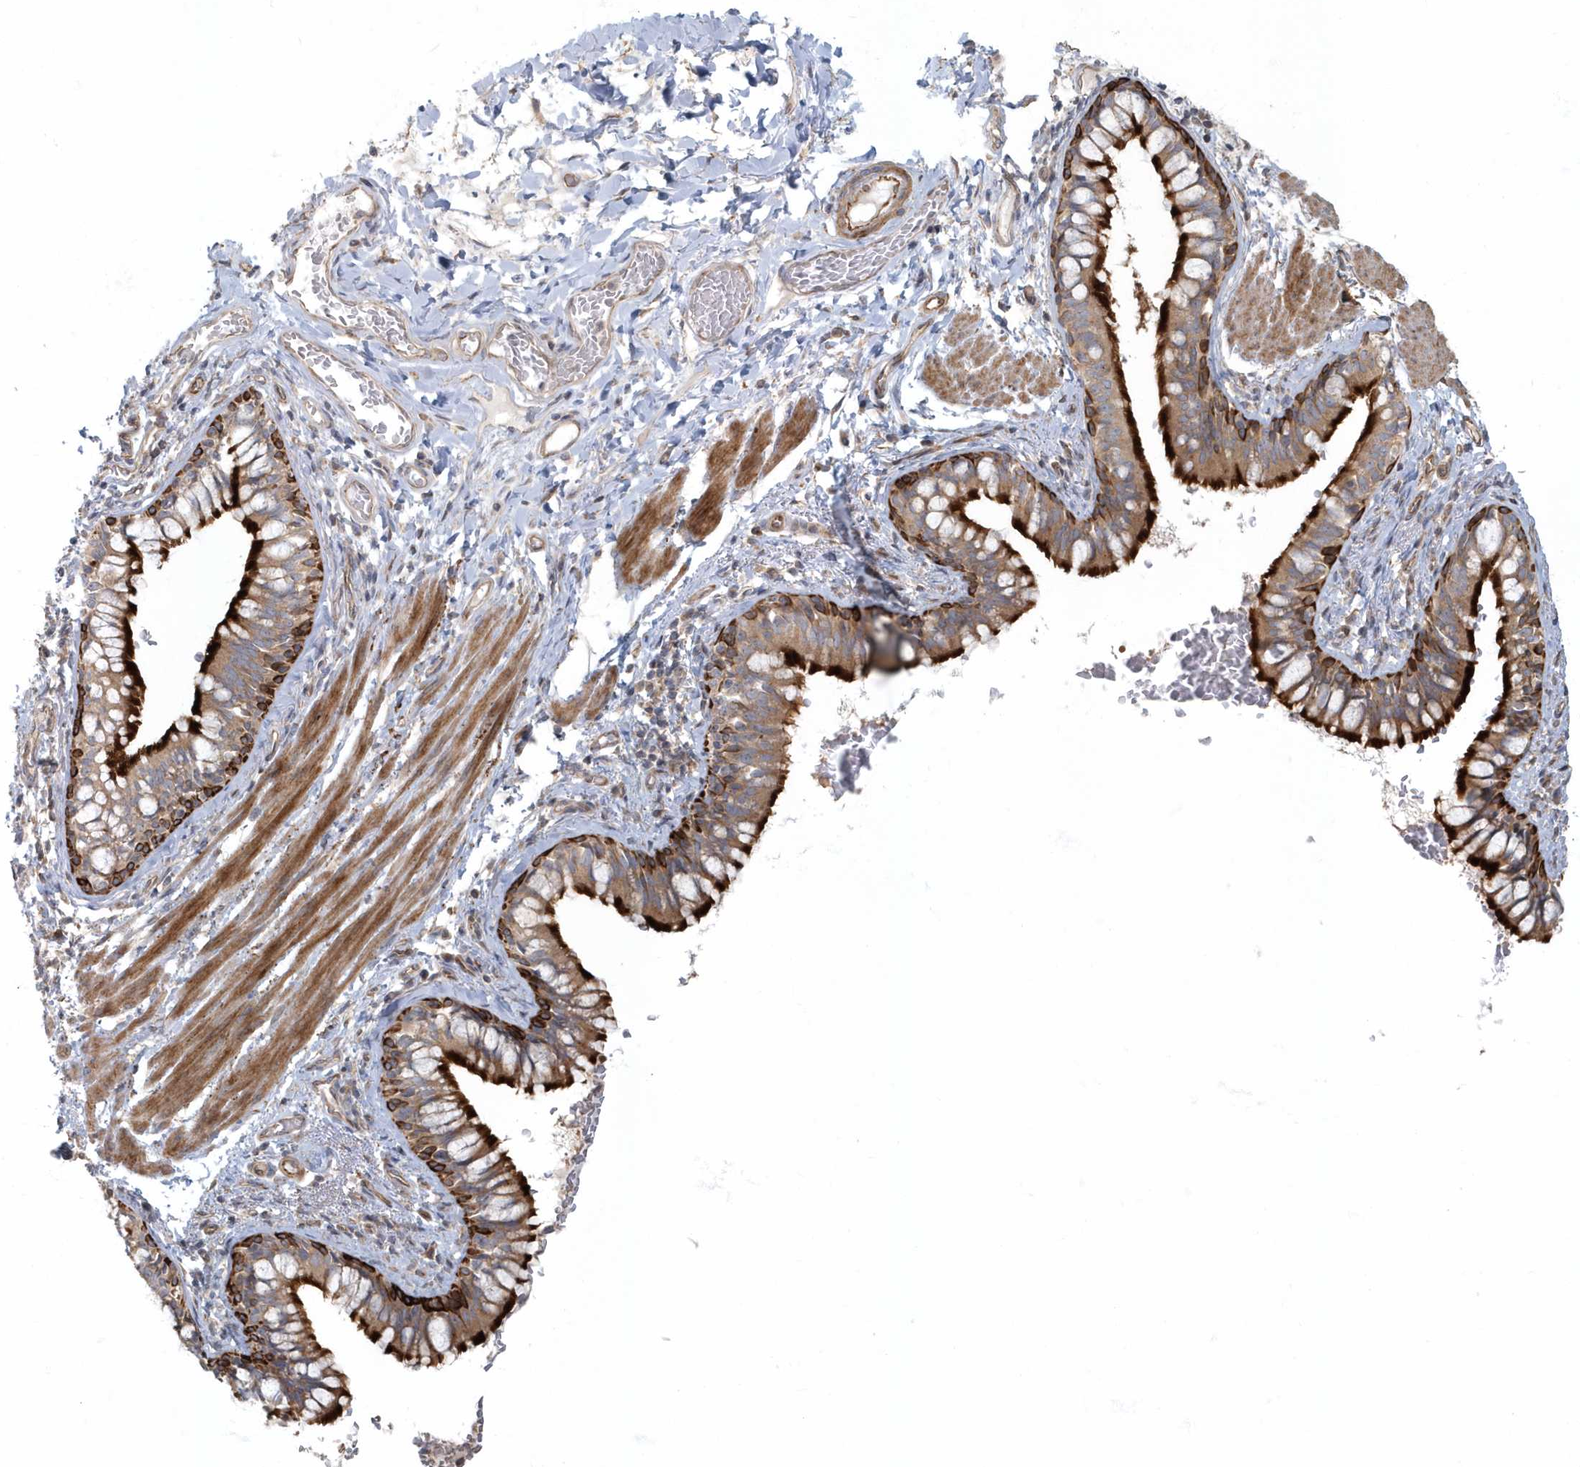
{"staining": {"intensity": "strong", "quantity": ">75%", "location": "cytoplasmic/membranous"}, "tissue": "bronchus", "cell_type": "Respiratory epithelial cells", "image_type": "normal", "snomed": [{"axis": "morphology", "description": "Normal tissue, NOS"}, {"axis": "topography", "description": "Cartilage tissue"}, {"axis": "topography", "description": "Bronchus"}], "caption": "High-power microscopy captured an immunohistochemistry (IHC) micrograph of normal bronchus, revealing strong cytoplasmic/membranous staining in about >75% of respiratory epithelial cells. (DAB (3,3'-diaminobenzidine) IHC with brightfield microscopy, high magnification).", "gene": "ARHGEF38", "patient": {"sex": "female", "age": 36}}